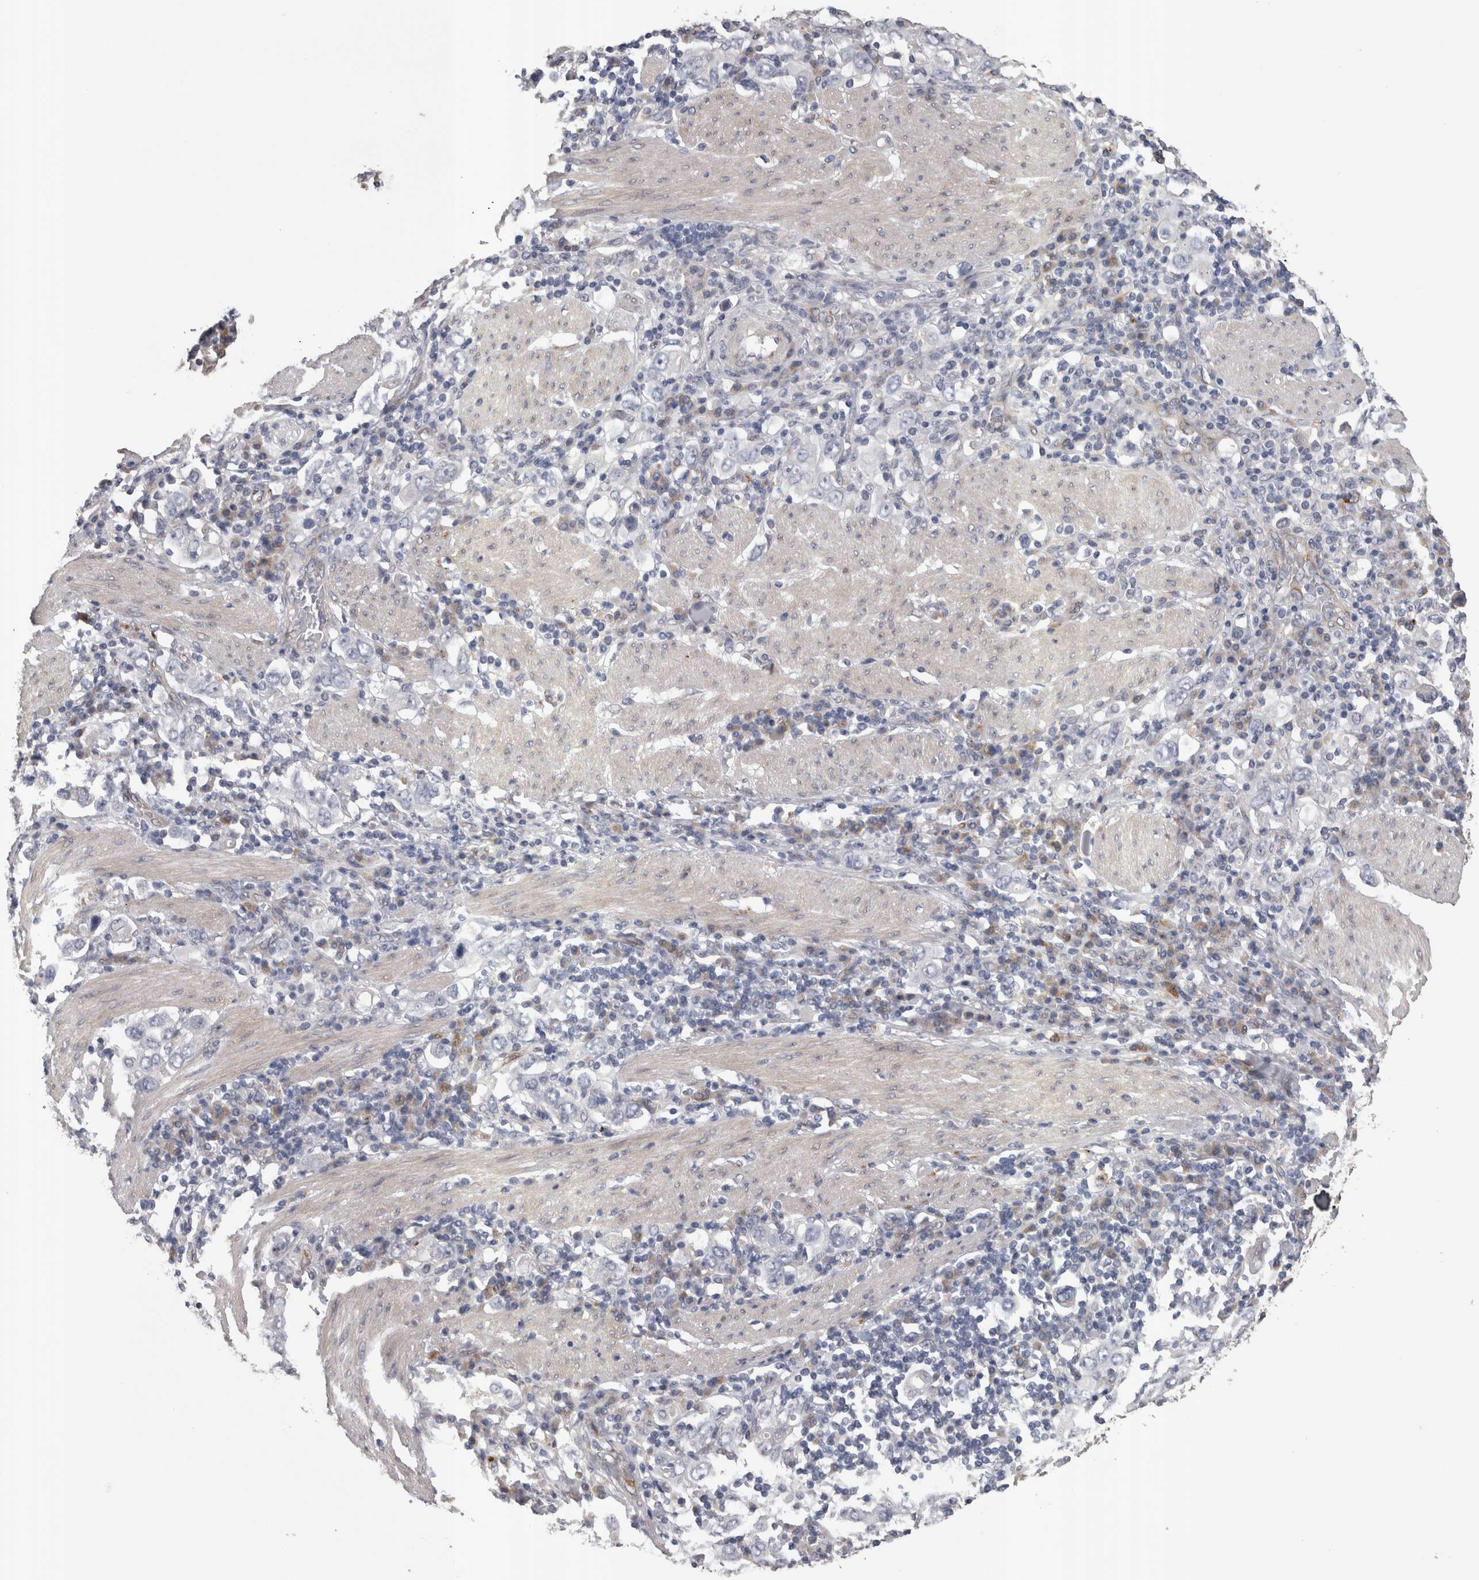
{"staining": {"intensity": "negative", "quantity": "none", "location": "none"}, "tissue": "stomach cancer", "cell_type": "Tumor cells", "image_type": "cancer", "snomed": [{"axis": "morphology", "description": "Adenocarcinoma, NOS"}, {"axis": "topography", "description": "Stomach, upper"}], "caption": "Immunohistochemistry (IHC) histopathology image of human adenocarcinoma (stomach) stained for a protein (brown), which reveals no positivity in tumor cells.", "gene": "STC1", "patient": {"sex": "male", "age": 62}}